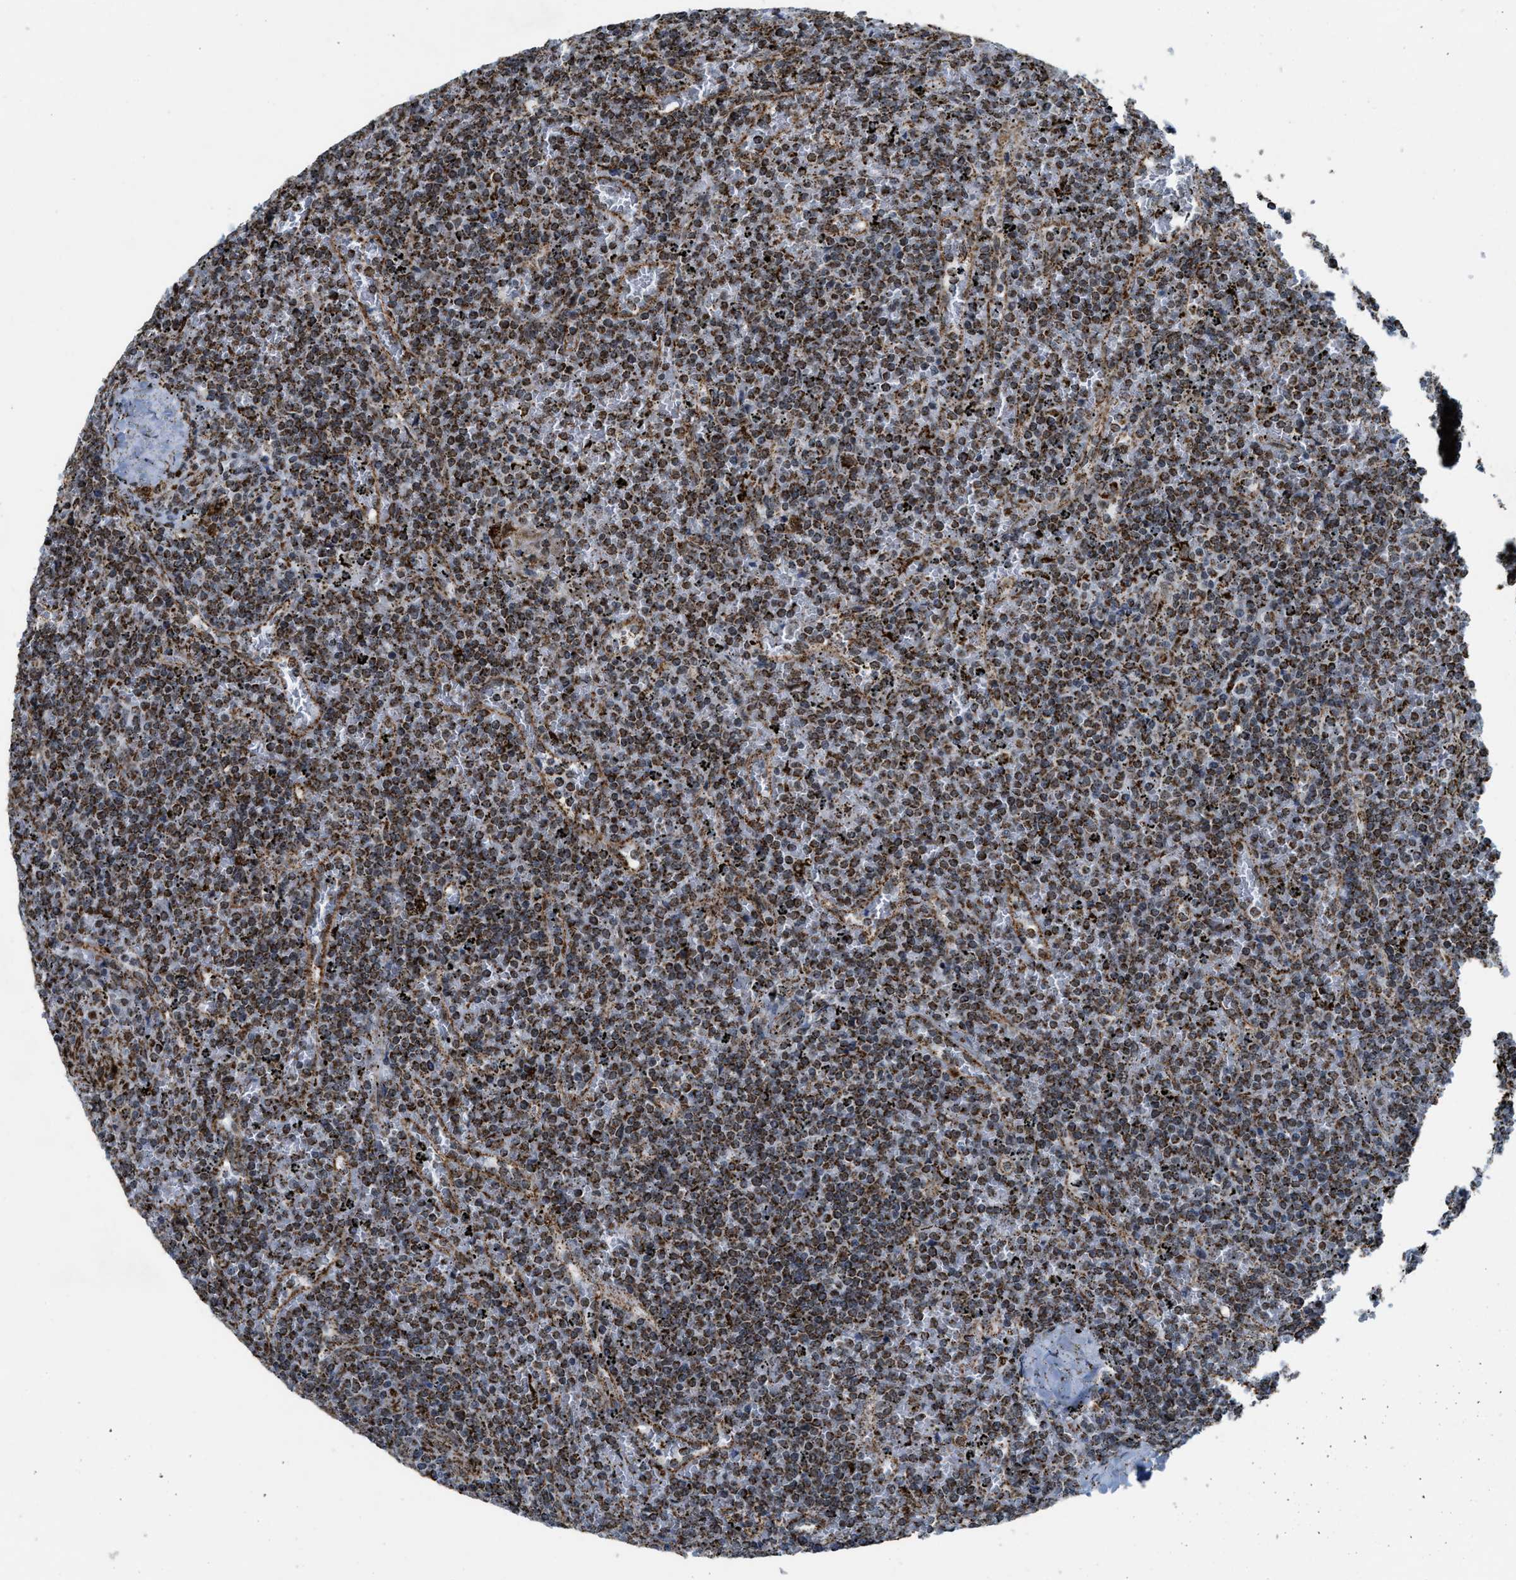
{"staining": {"intensity": "moderate", "quantity": ">75%", "location": "cytoplasmic/membranous"}, "tissue": "lymphoma", "cell_type": "Tumor cells", "image_type": "cancer", "snomed": [{"axis": "morphology", "description": "Malignant lymphoma, non-Hodgkin's type, Low grade"}, {"axis": "topography", "description": "Spleen"}], "caption": "A high-resolution photomicrograph shows immunohistochemistry (IHC) staining of low-grade malignant lymphoma, non-Hodgkin's type, which reveals moderate cytoplasmic/membranous expression in approximately >75% of tumor cells. Immunohistochemistry stains the protein of interest in brown and the nuclei are stained blue.", "gene": "HIBADH", "patient": {"sex": "female", "age": 19}}